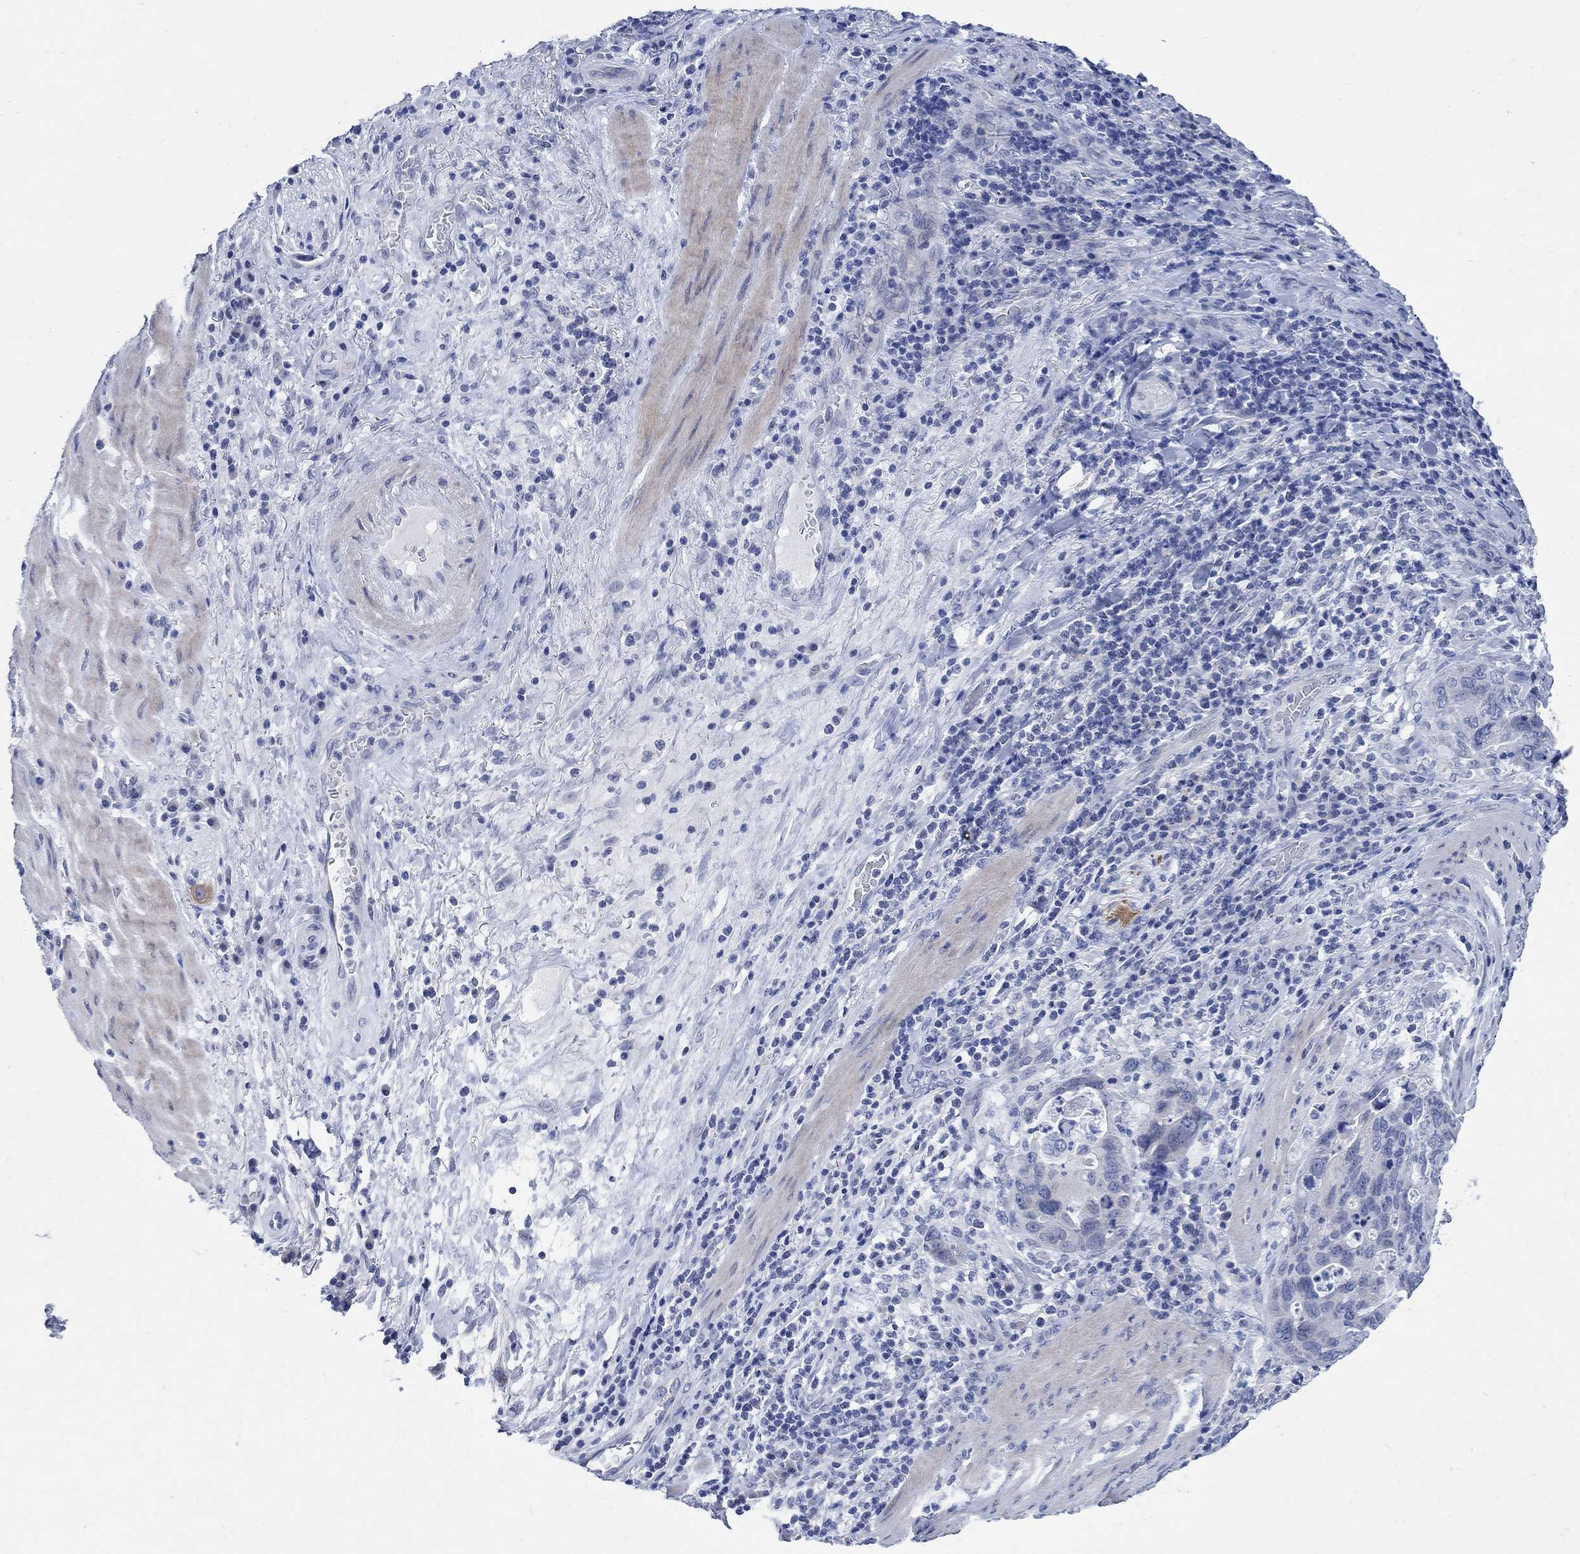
{"staining": {"intensity": "negative", "quantity": "none", "location": "none"}, "tissue": "stomach cancer", "cell_type": "Tumor cells", "image_type": "cancer", "snomed": [{"axis": "morphology", "description": "Adenocarcinoma, NOS"}, {"axis": "topography", "description": "Stomach"}], "caption": "Tumor cells show no significant protein positivity in stomach adenocarcinoma.", "gene": "CAMK2N1", "patient": {"sex": "male", "age": 54}}